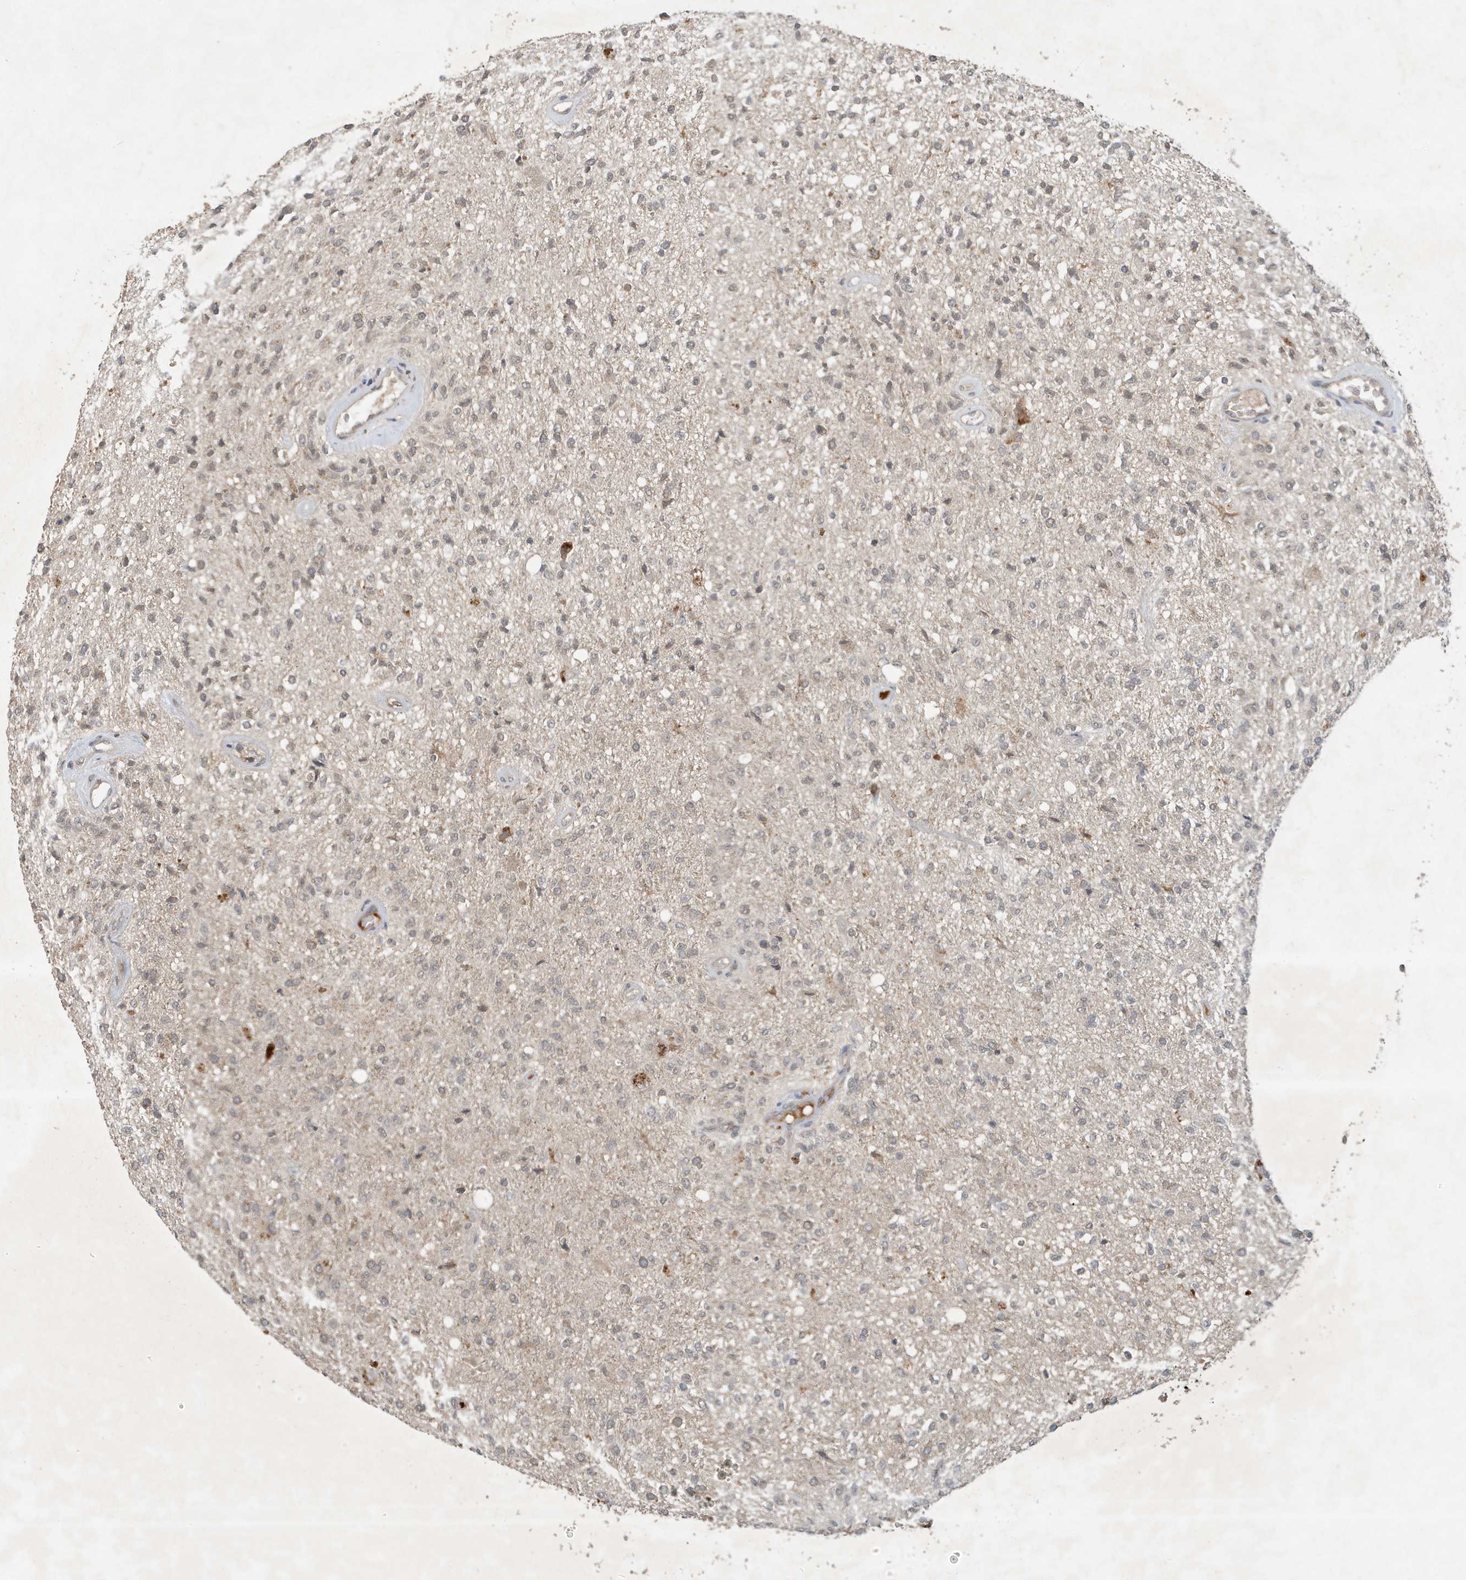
{"staining": {"intensity": "weak", "quantity": "<25%", "location": "cytoplasmic/membranous"}, "tissue": "glioma", "cell_type": "Tumor cells", "image_type": "cancer", "snomed": [{"axis": "morphology", "description": "Normal tissue, NOS"}, {"axis": "morphology", "description": "Glioma, malignant, High grade"}, {"axis": "topography", "description": "Cerebral cortex"}], "caption": "Malignant glioma (high-grade) stained for a protein using IHC displays no expression tumor cells.", "gene": "ABCB9", "patient": {"sex": "male", "age": 77}}